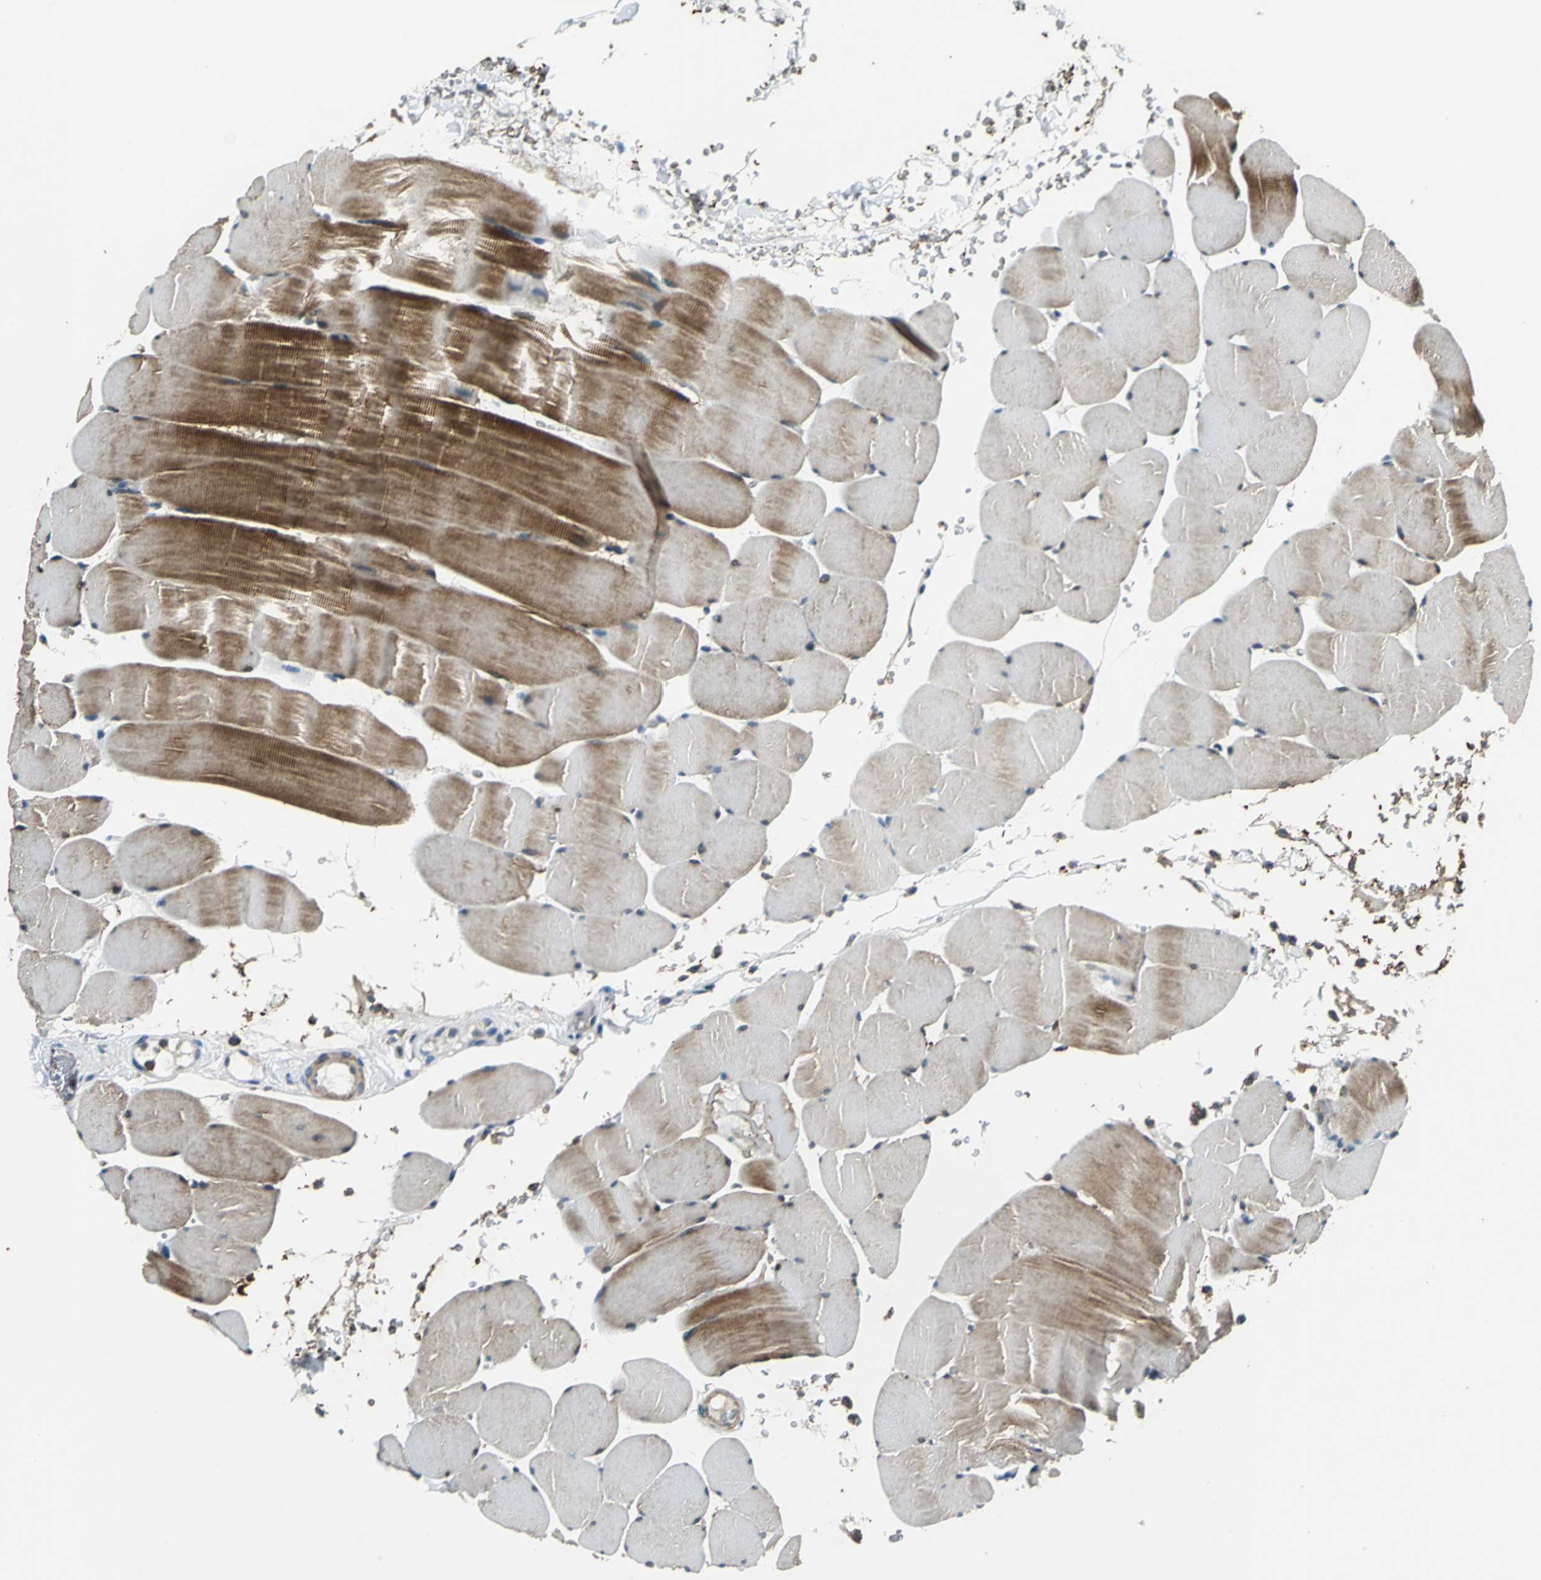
{"staining": {"intensity": "strong", "quantity": "25%-75%", "location": "cytoplasmic/membranous"}, "tissue": "skeletal muscle", "cell_type": "Myocytes", "image_type": "normal", "snomed": [{"axis": "morphology", "description": "Normal tissue, NOS"}, {"axis": "topography", "description": "Skeletal muscle"}], "caption": "Human skeletal muscle stained with a brown dye exhibits strong cytoplasmic/membranous positive staining in approximately 25%-75% of myocytes.", "gene": "PARVA", "patient": {"sex": "male", "age": 62}}